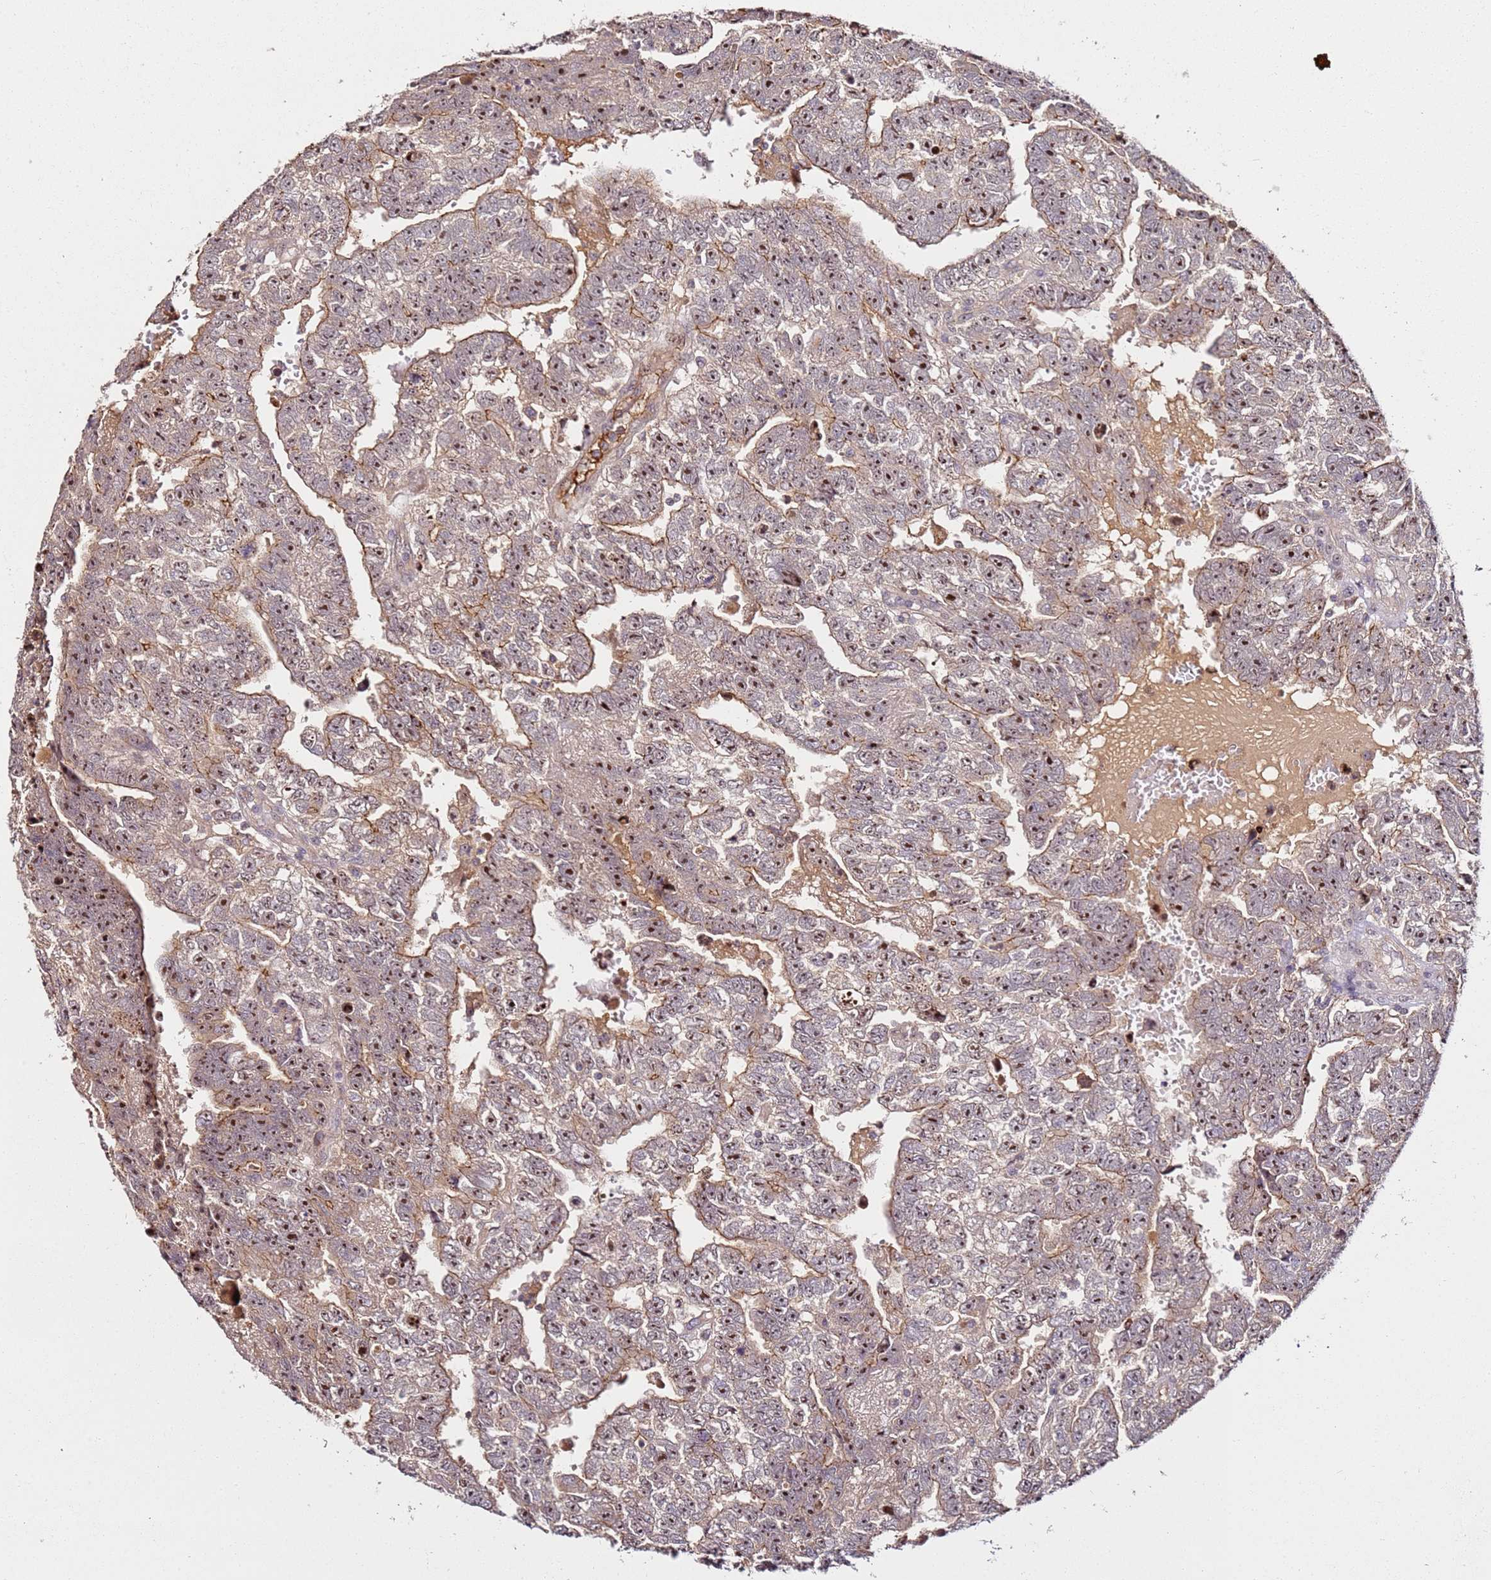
{"staining": {"intensity": "moderate", "quantity": ">75%", "location": "cytoplasmic/membranous,nuclear"}, "tissue": "testis cancer", "cell_type": "Tumor cells", "image_type": "cancer", "snomed": [{"axis": "morphology", "description": "Carcinoma, Embryonal, NOS"}, {"axis": "topography", "description": "Testis"}], "caption": "IHC staining of testis cancer, which displays medium levels of moderate cytoplasmic/membranous and nuclear expression in approximately >75% of tumor cells indicating moderate cytoplasmic/membranous and nuclear protein positivity. The staining was performed using DAB (brown) for protein detection and nuclei were counterstained in hematoxylin (blue).", "gene": "DDX27", "patient": {"sex": "male", "age": 25}}